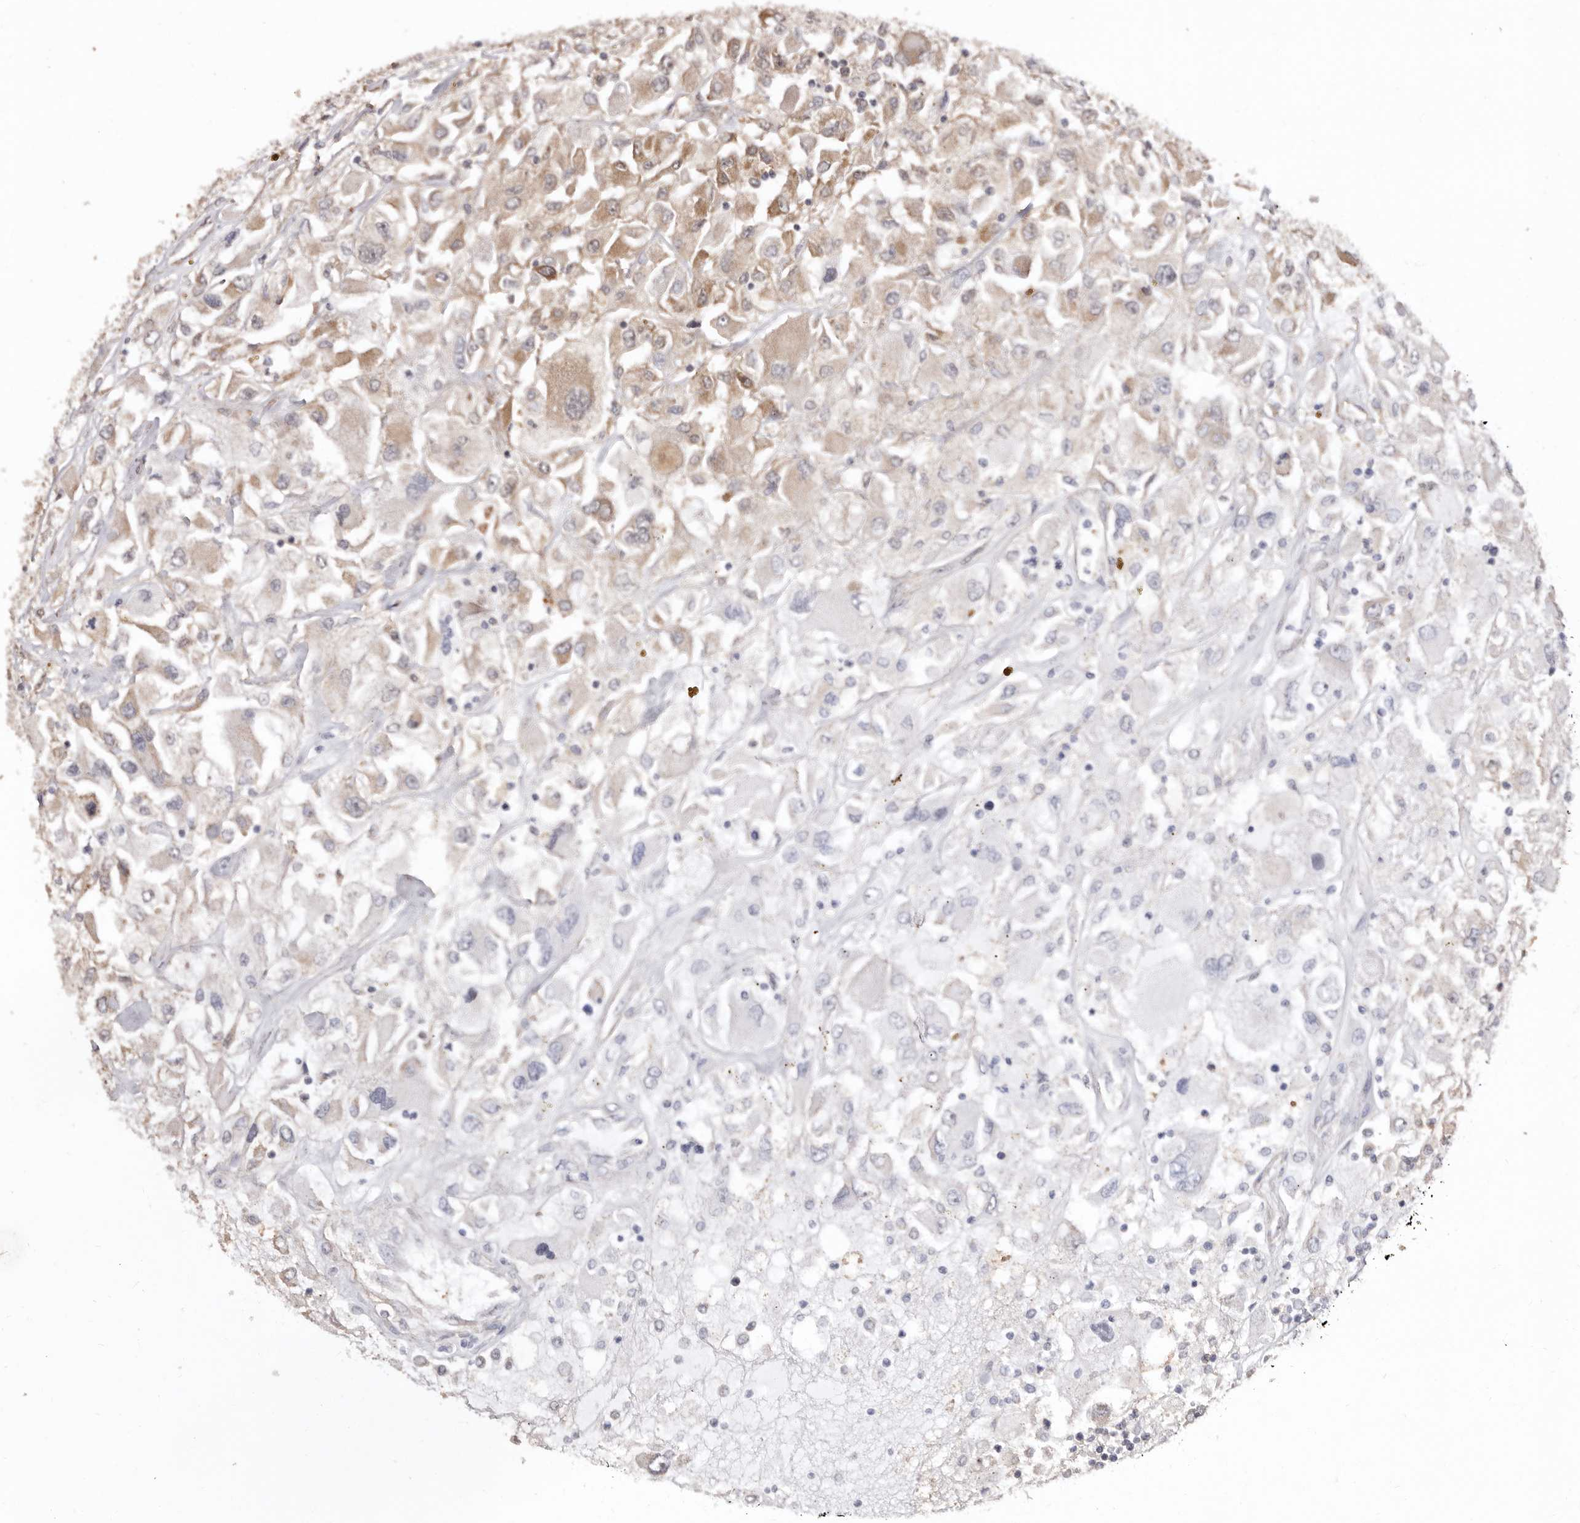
{"staining": {"intensity": "moderate", "quantity": "<25%", "location": "cytoplasmic/membranous"}, "tissue": "renal cancer", "cell_type": "Tumor cells", "image_type": "cancer", "snomed": [{"axis": "morphology", "description": "Adenocarcinoma, NOS"}, {"axis": "topography", "description": "Kidney"}], "caption": "High-power microscopy captured an immunohistochemistry micrograph of renal cancer, revealing moderate cytoplasmic/membranous positivity in about <25% of tumor cells.", "gene": "COQ8B", "patient": {"sex": "female", "age": 52}}